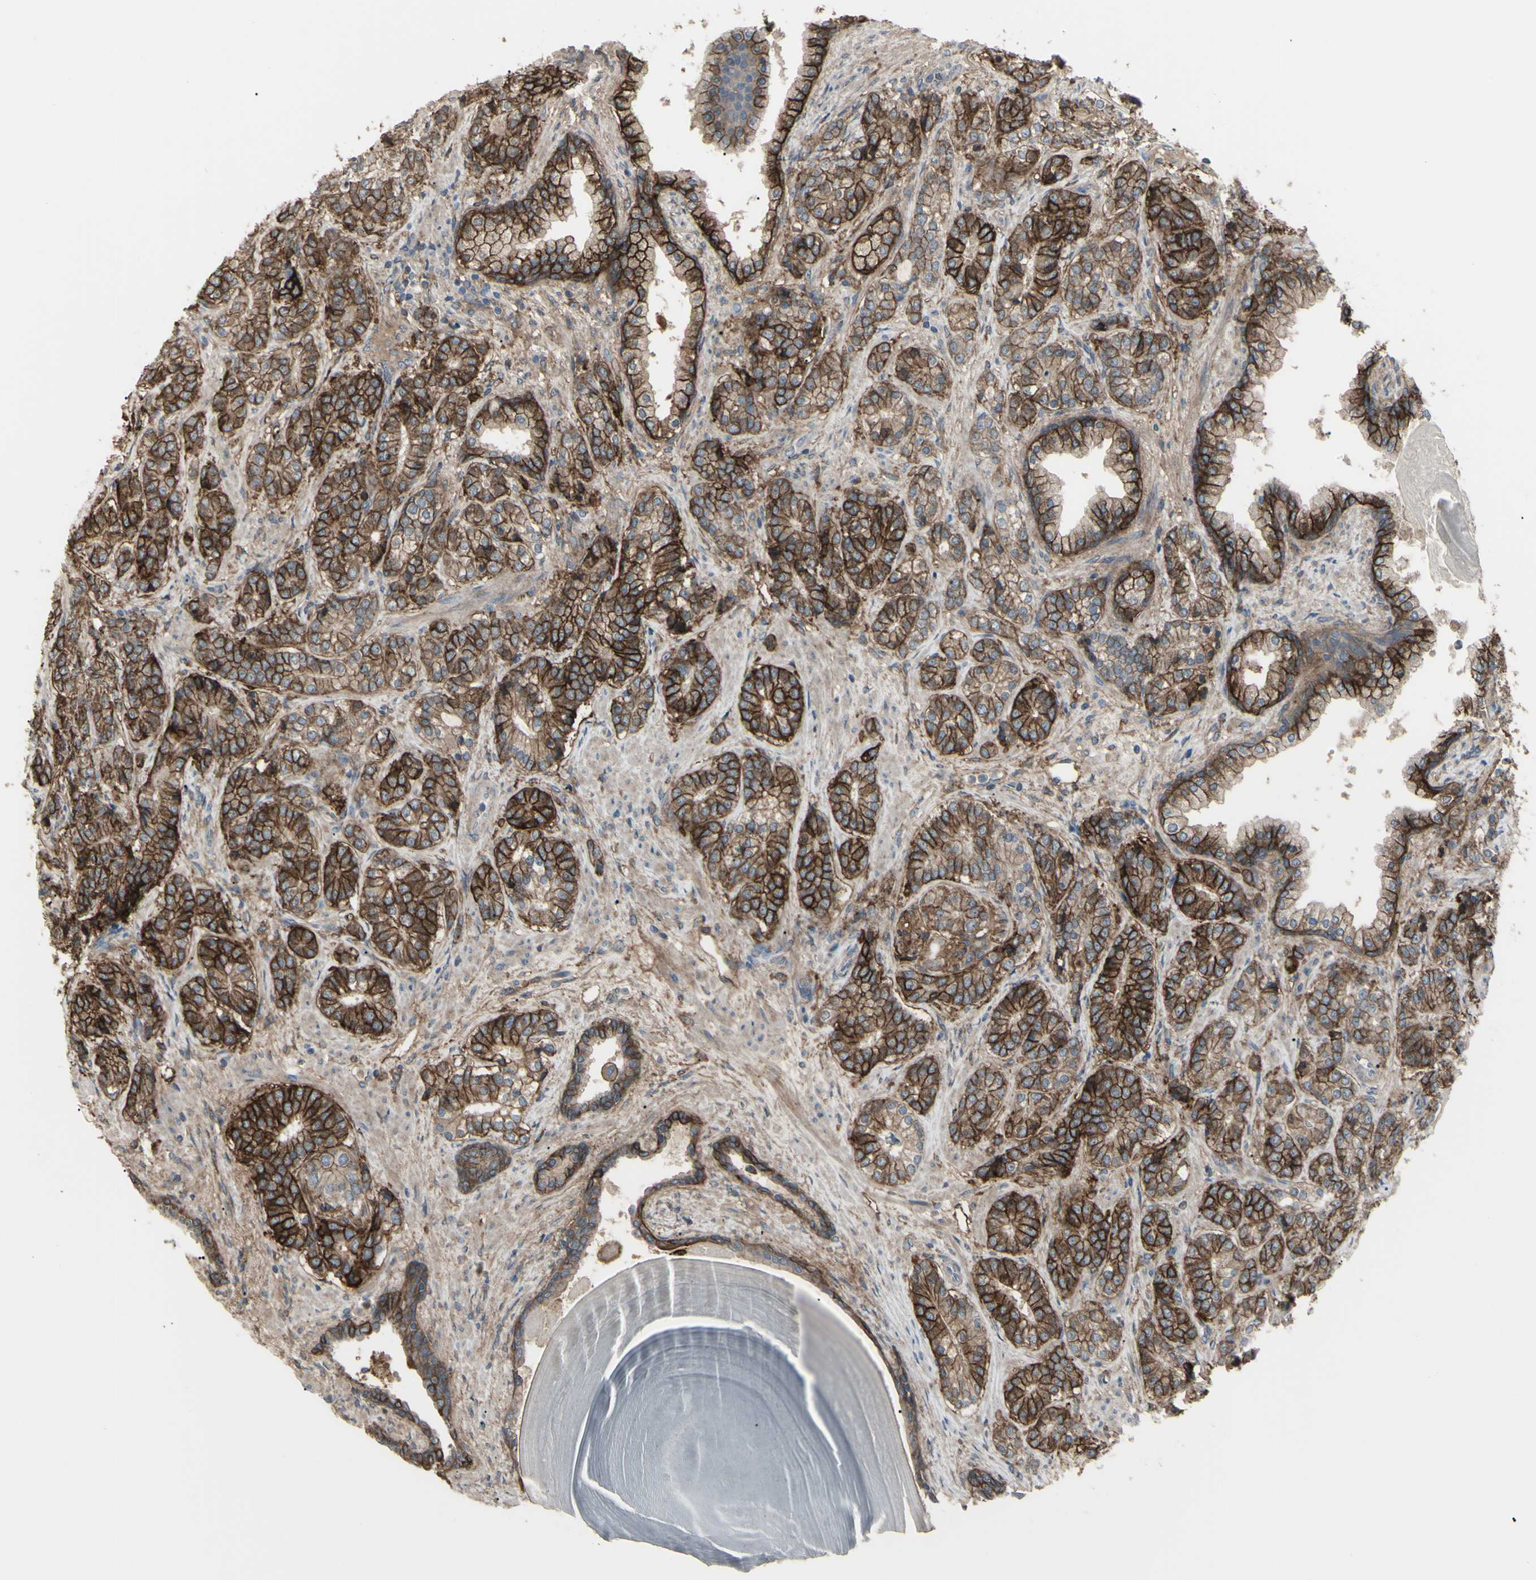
{"staining": {"intensity": "strong", "quantity": "25%-75%", "location": "cytoplasmic/membranous"}, "tissue": "prostate cancer", "cell_type": "Tumor cells", "image_type": "cancer", "snomed": [{"axis": "morphology", "description": "Adenocarcinoma, High grade"}, {"axis": "topography", "description": "Prostate"}], "caption": "Protein staining by immunohistochemistry (IHC) displays strong cytoplasmic/membranous positivity in about 25%-75% of tumor cells in prostate adenocarcinoma (high-grade). The staining is performed using DAB (3,3'-diaminobenzidine) brown chromogen to label protein expression. The nuclei are counter-stained blue using hematoxylin.", "gene": "CD276", "patient": {"sex": "male", "age": 61}}